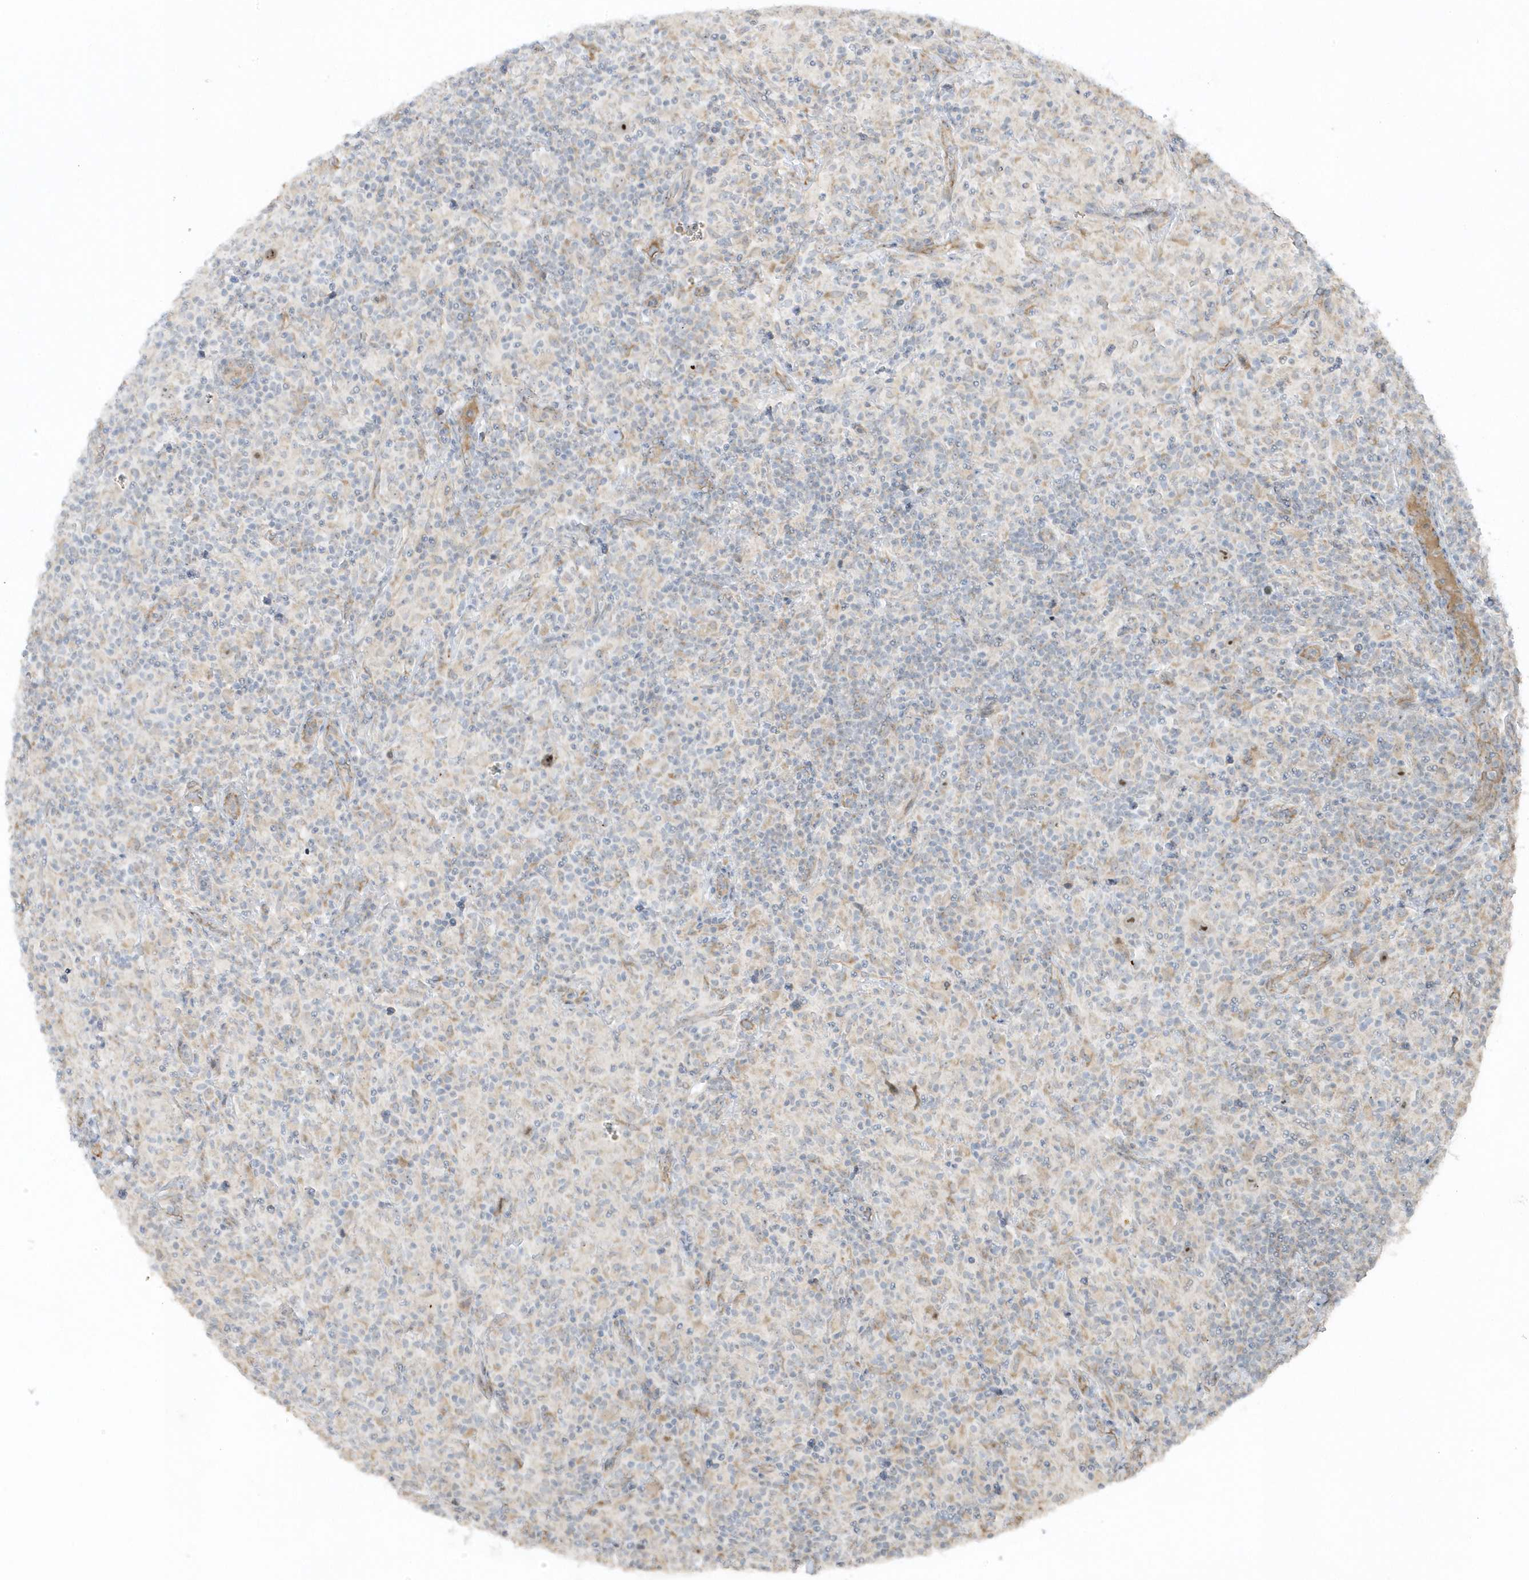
{"staining": {"intensity": "negative", "quantity": "none", "location": "none"}, "tissue": "lymphoma", "cell_type": "Tumor cells", "image_type": "cancer", "snomed": [{"axis": "morphology", "description": "Hodgkin's disease, NOS"}, {"axis": "topography", "description": "Lymph node"}], "caption": "IHC of lymphoma shows no positivity in tumor cells. Brightfield microscopy of IHC stained with DAB (brown) and hematoxylin (blue), captured at high magnification.", "gene": "ECM2", "patient": {"sex": "male", "age": 70}}